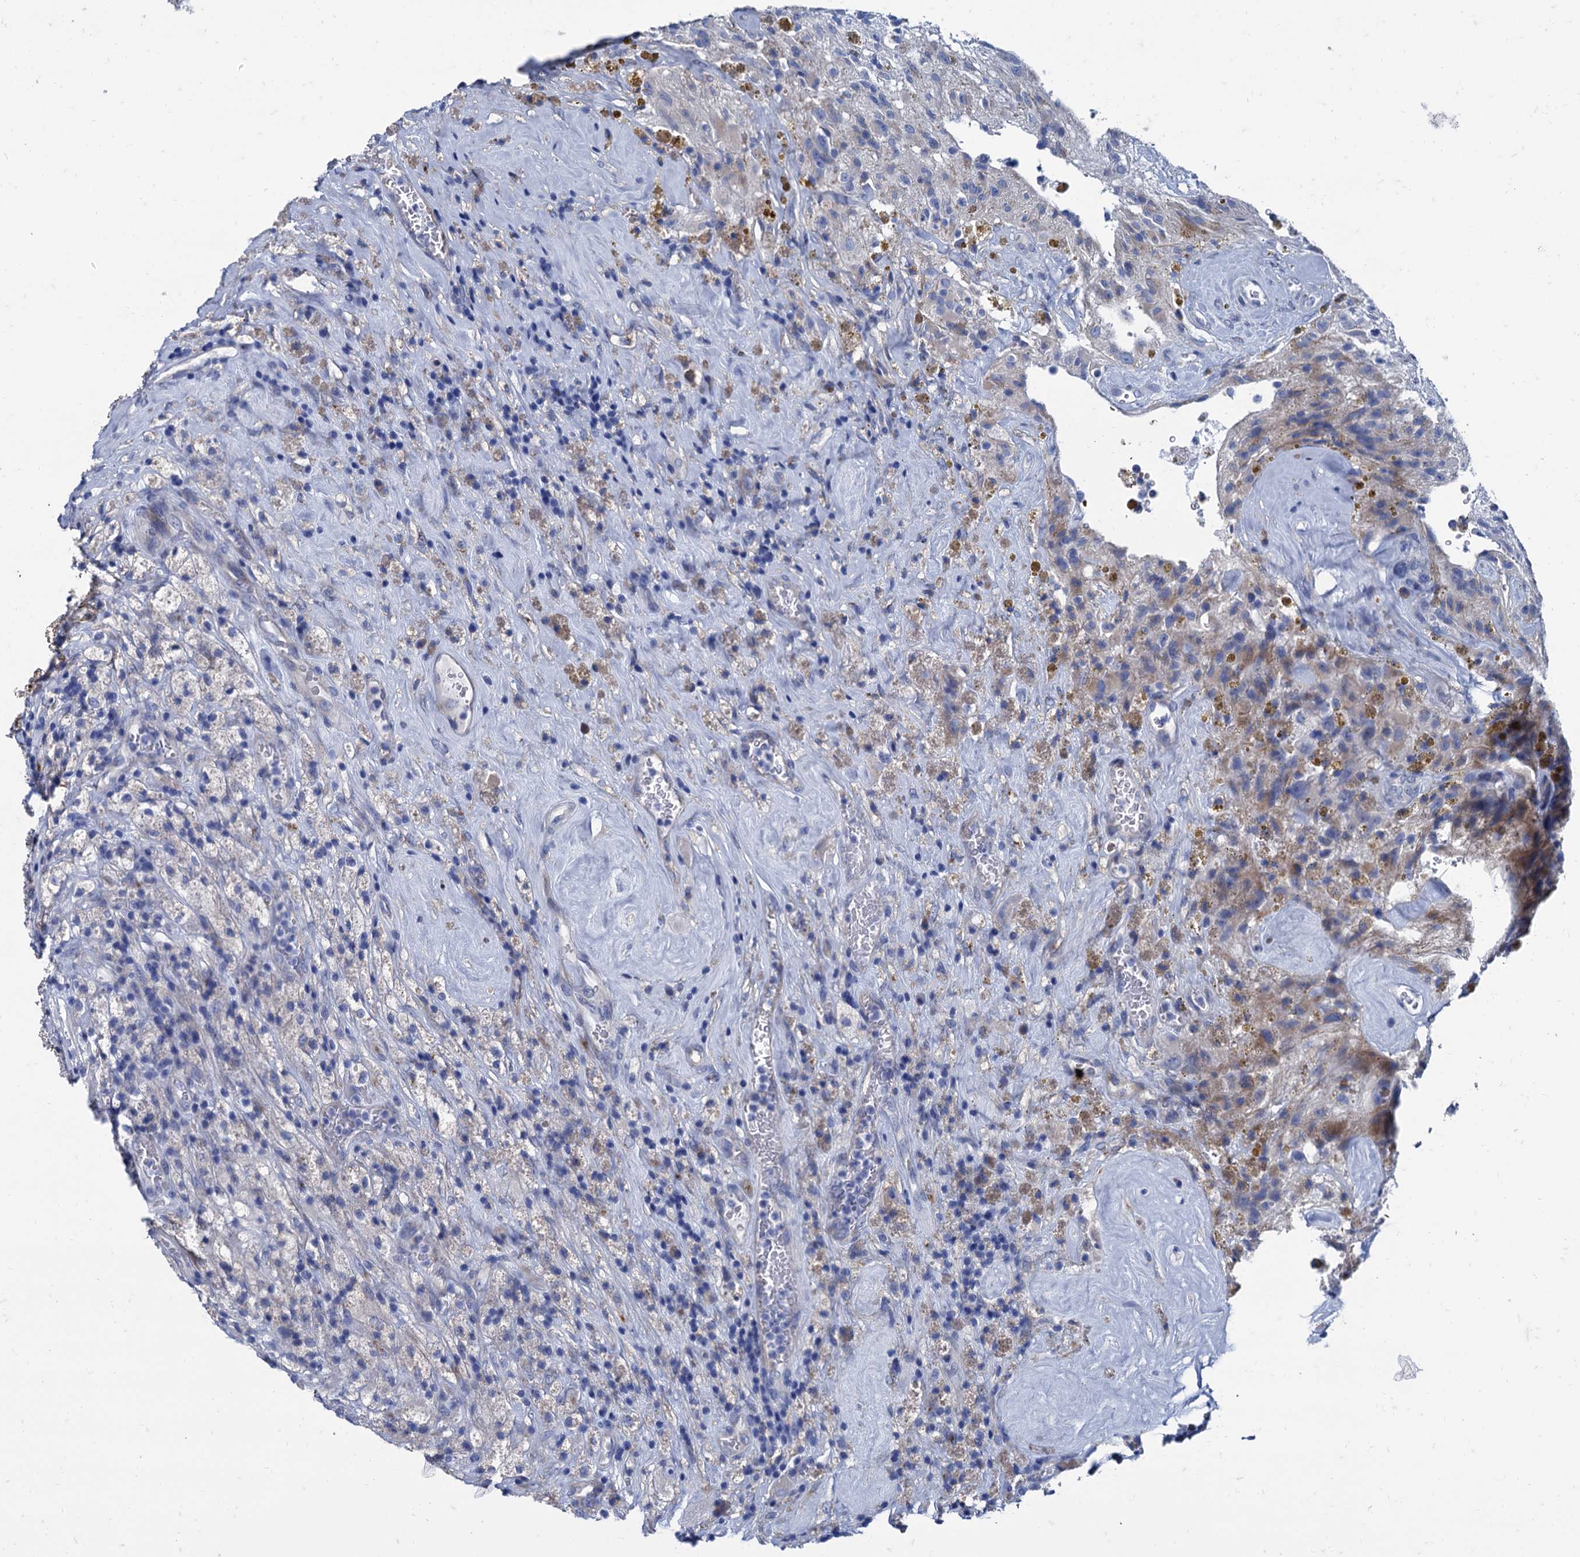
{"staining": {"intensity": "negative", "quantity": "none", "location": "none"}, "tissue": "glioma", "cell_type": "Tumor cells", "image_type": "cancer", "snomed": [{"axis": "morphology", "description": "Glioma, malignant, High grade"}, {"axis": "topography", "description": "Brain"}], "caption": "This is an IHC photomicrograph of human malignant glioma (high-grade). There is no expression in tumor cells.", "gene": "FOXR2", "patient": {"sex": "male", "age": 69}}